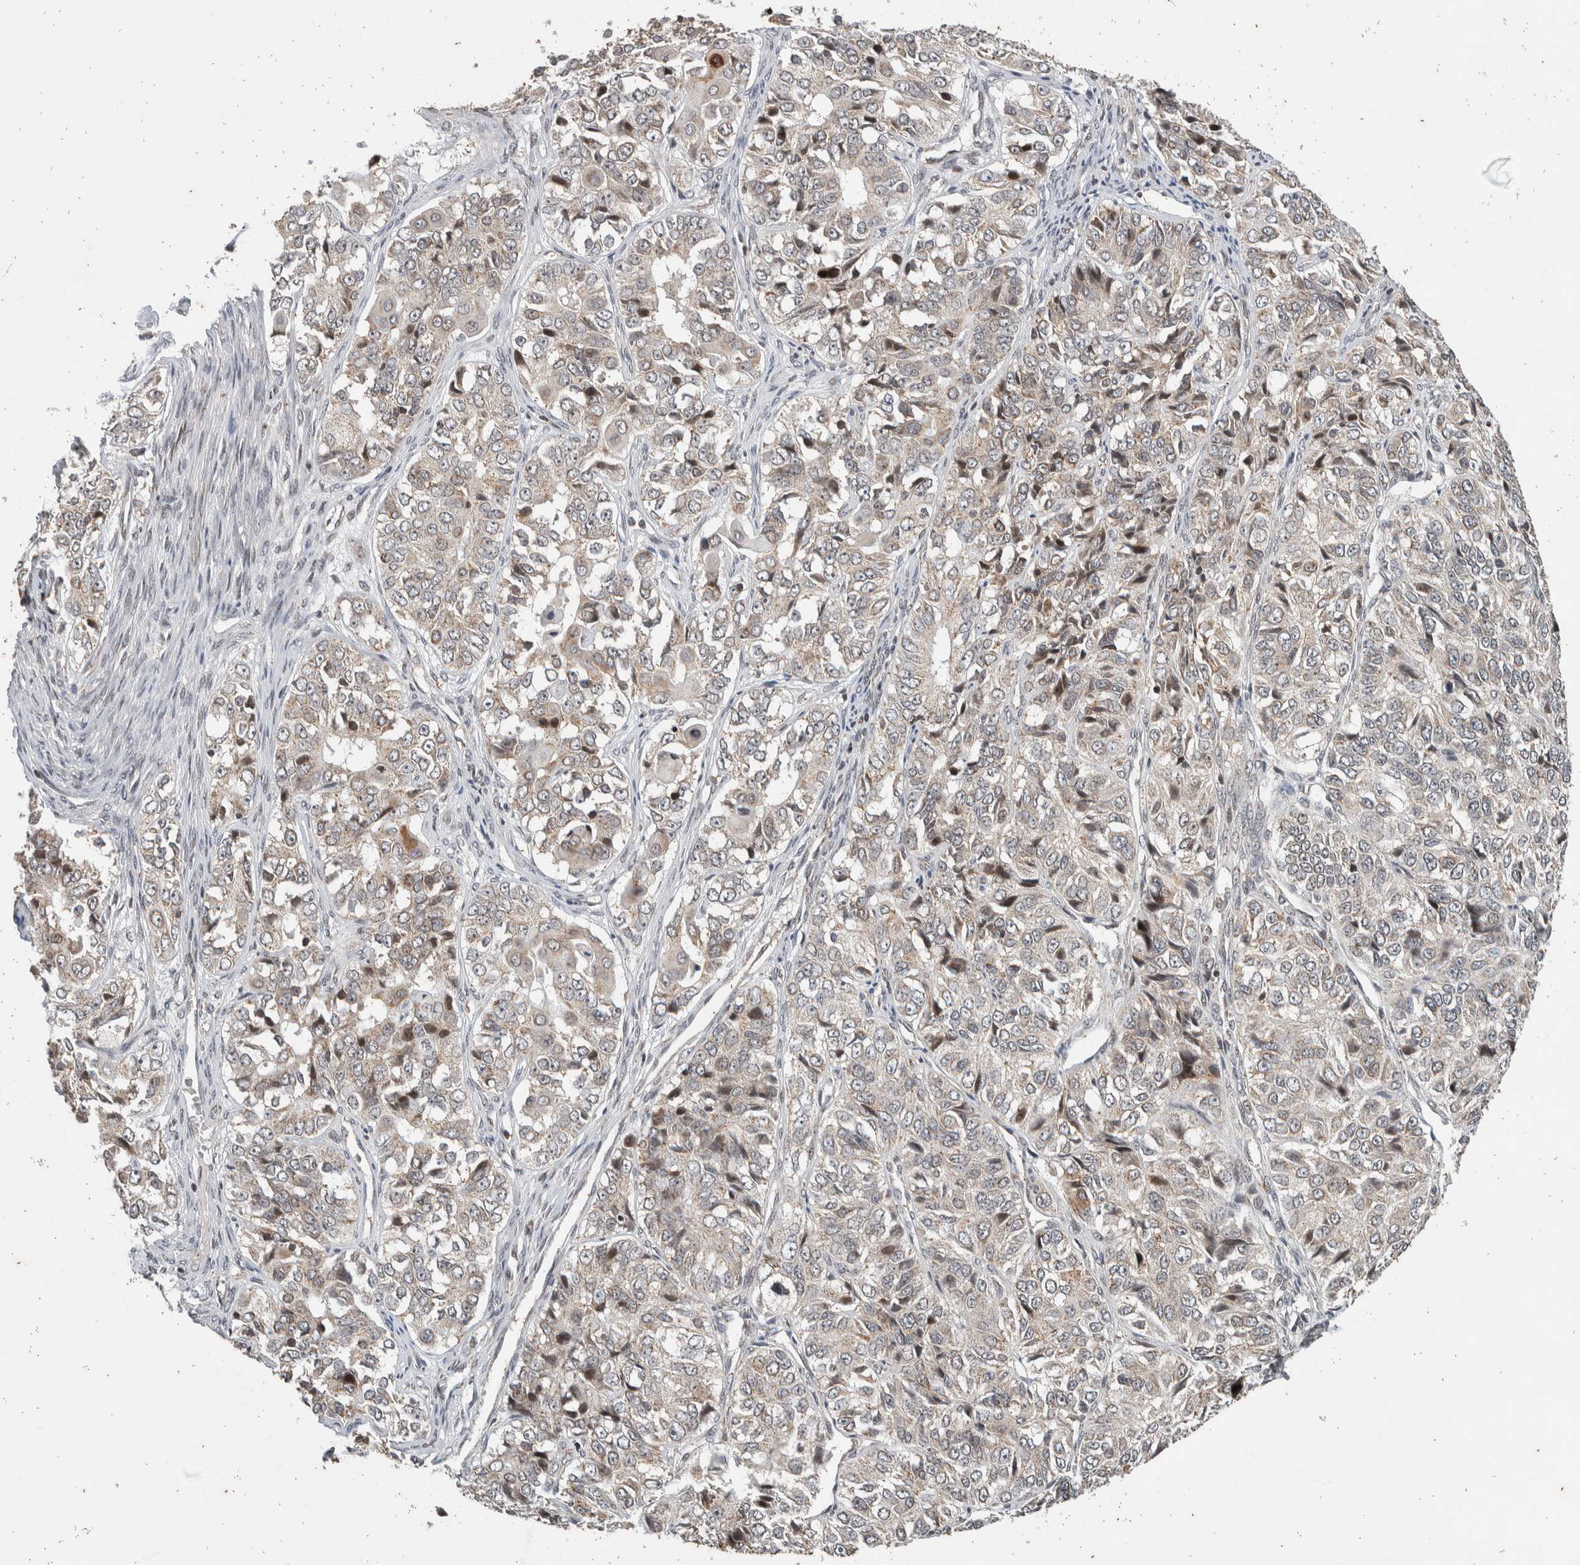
{"staining": {"intensity": "weak", "quantity": "<25%", "location": "cytoplasmic/membranous,nuclear"}, "tissue": "ovarian cancer", "cell_type": "Tumor cells", "image_type": "cancer", "snomed": [{"axis": "morphology", "description": "Carcinoma, endometroid"}, {"axis": "topography", "description": "Ovary"}], "caption": "Tumor cells are negative for protein expression in human ovarian cancer.", "gene": "ATXN7L1", "patient": {"sex": "female", "age": 51}}